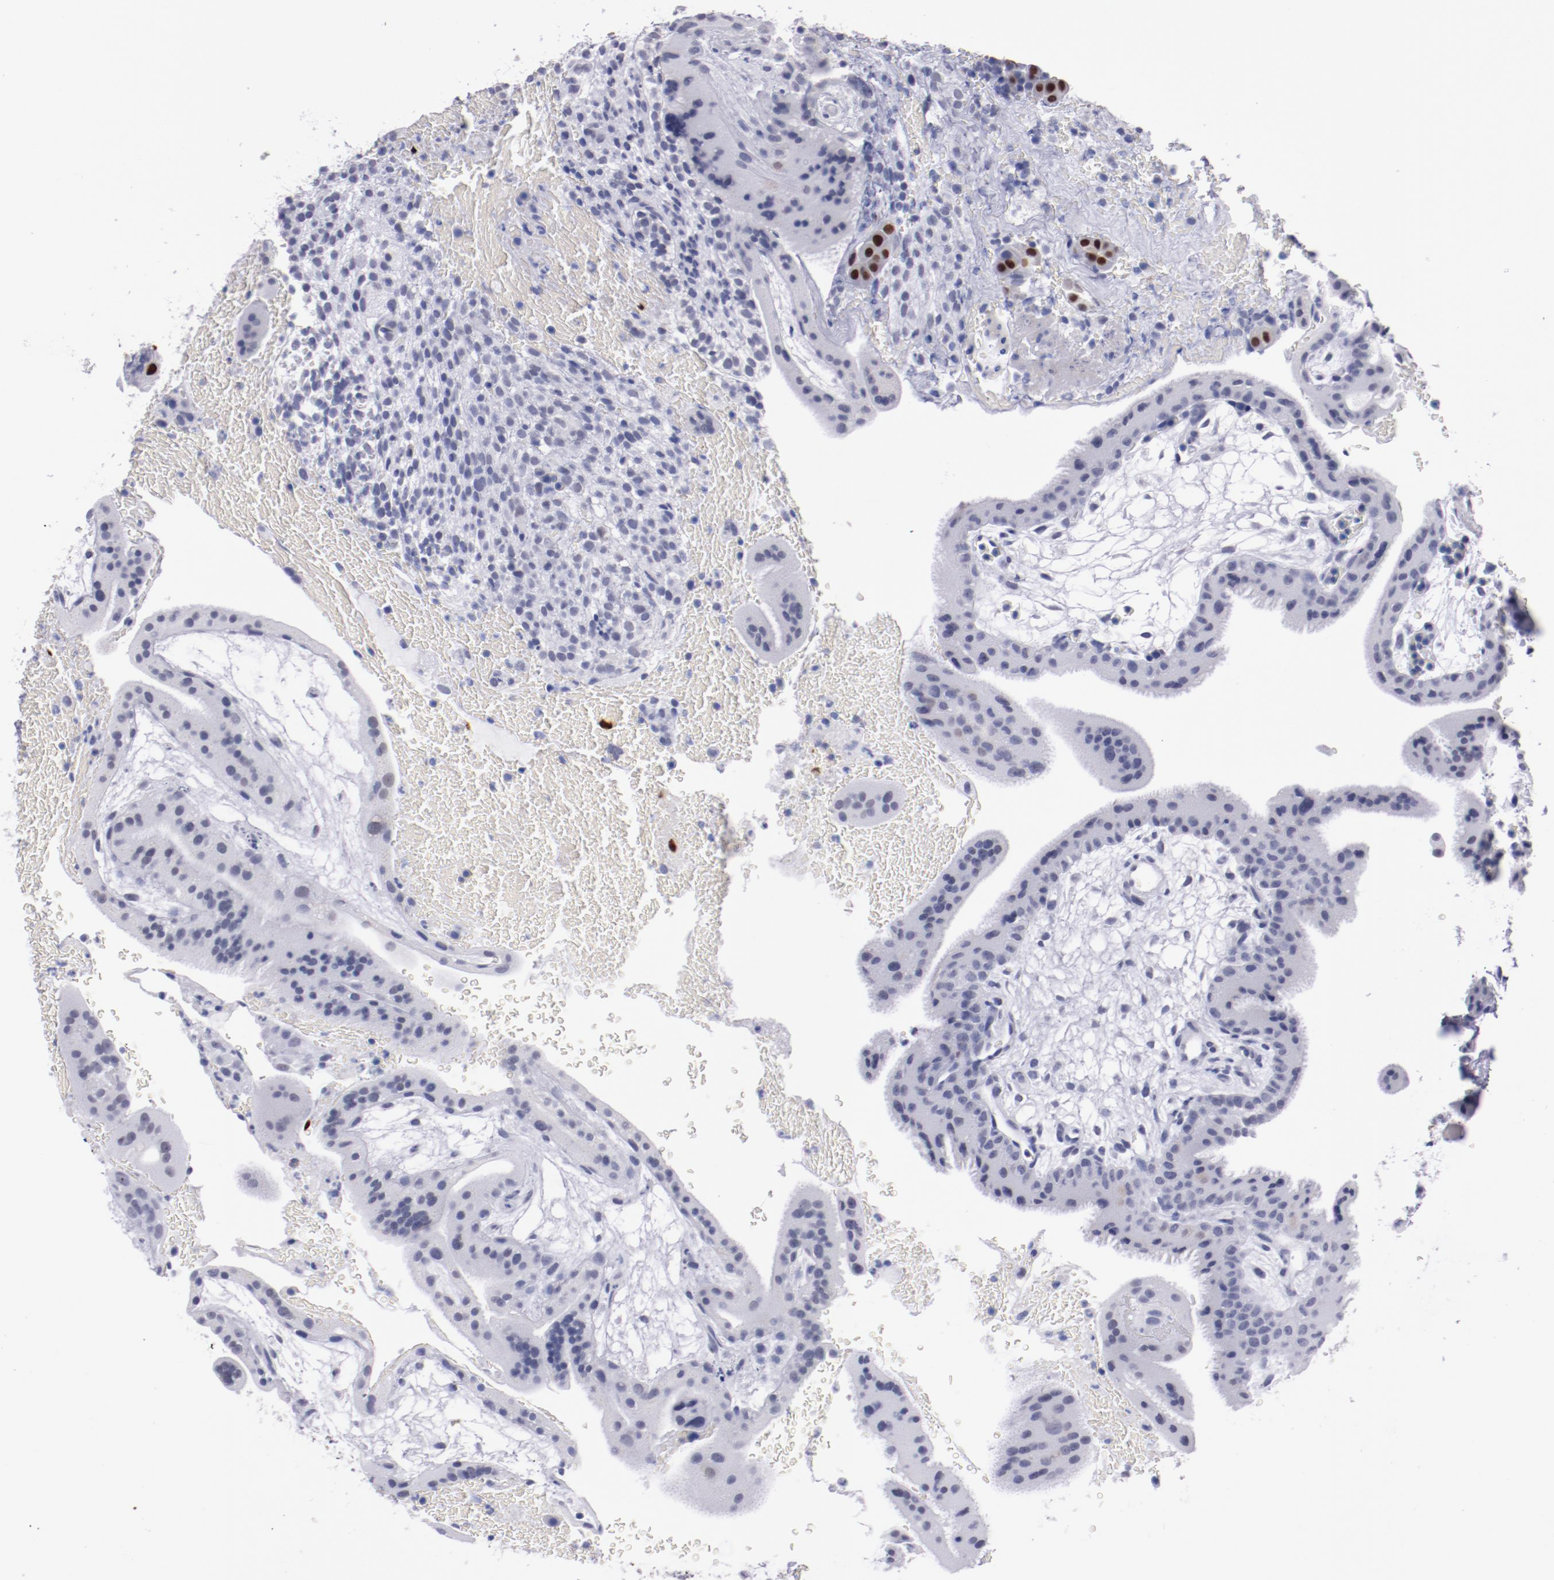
{"staining": {"intensity": "strong", "quantity": ">75%", "location": "nuclear"}, "tissue": "placenta", "cell_type": "Decidual cells", "image_type": "normal", "snomed": [{"axis": "morphology", "description": "Normal tissue, NOS"}, {"axis": "topography", "description": "Placenta"}], "caption": "Immunohistochemistry (IHC) micrograph of normal placenta: placenta stained using immunohistochemistry (IHC) exhibits high levels of strong protein expression localized specifically in the nuclear of decidual cells, appearing as a nuclear brown color.", "gene": "HNF1B", "patient": {"sex": "female", "age": 19}}